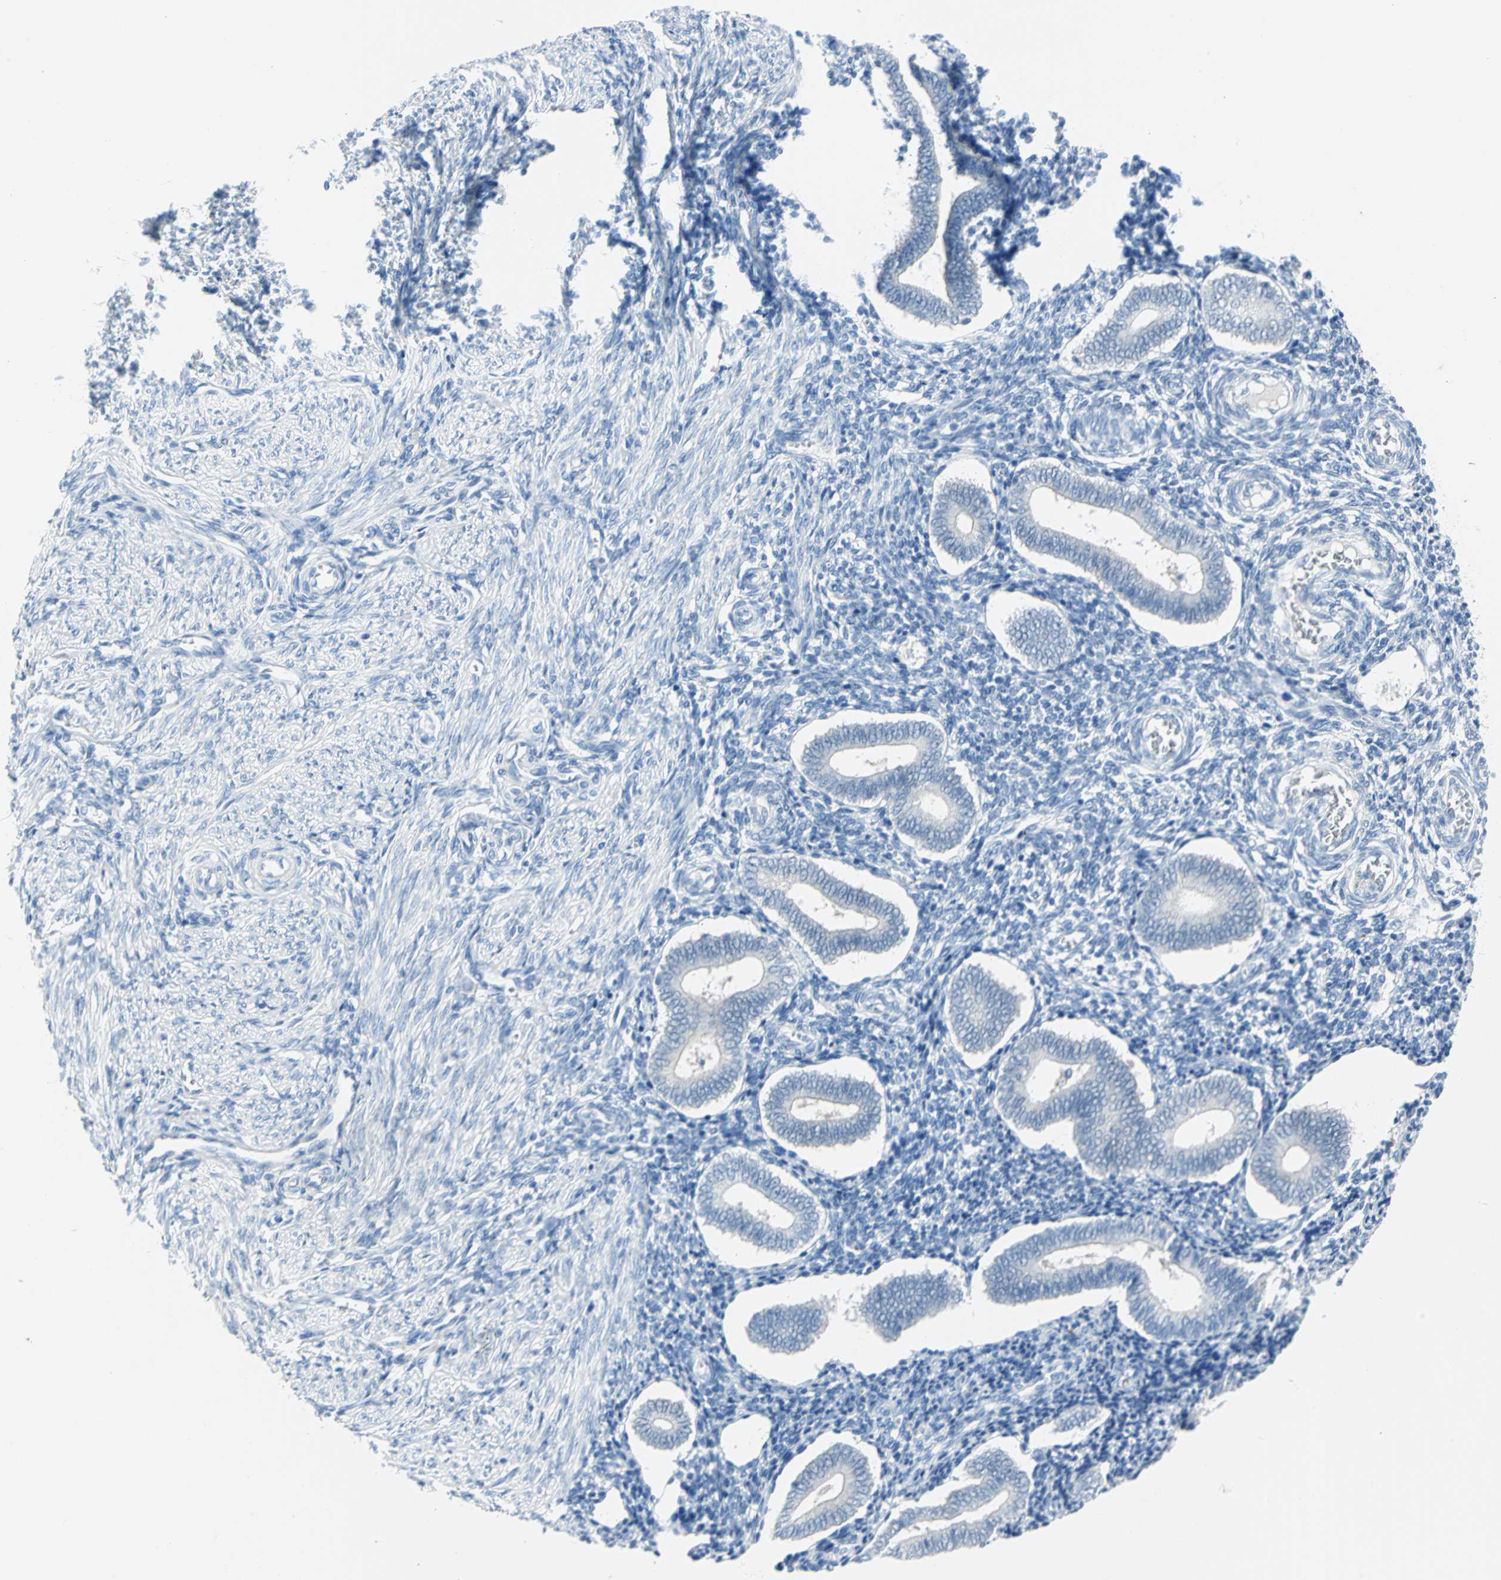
{"staining": {"intensity": "negative", "quantity": "none", "location": "none"}, "tissue": "endometrium", "cell_type": "Cells in endometrial stroma", "image_type": "normal", "snomed": [{"axis": "morphology", "description": "Normal tissue, NOS"}, {"axis": "topography", "description": "Uterus"}, {"axis": "topography", "description": "Endometrium"}], "caption": "This photomicrograph is of benign endometrium stained with immunohistochemistry to label a protein in brown with the nuclei are counter-stained blue. There is no positivity in cells in endometrial stroma. (IHC, brightfield microscopy, high magnification).", "gene": "SFN", "patient": {"sex": "female", "age": 33}}